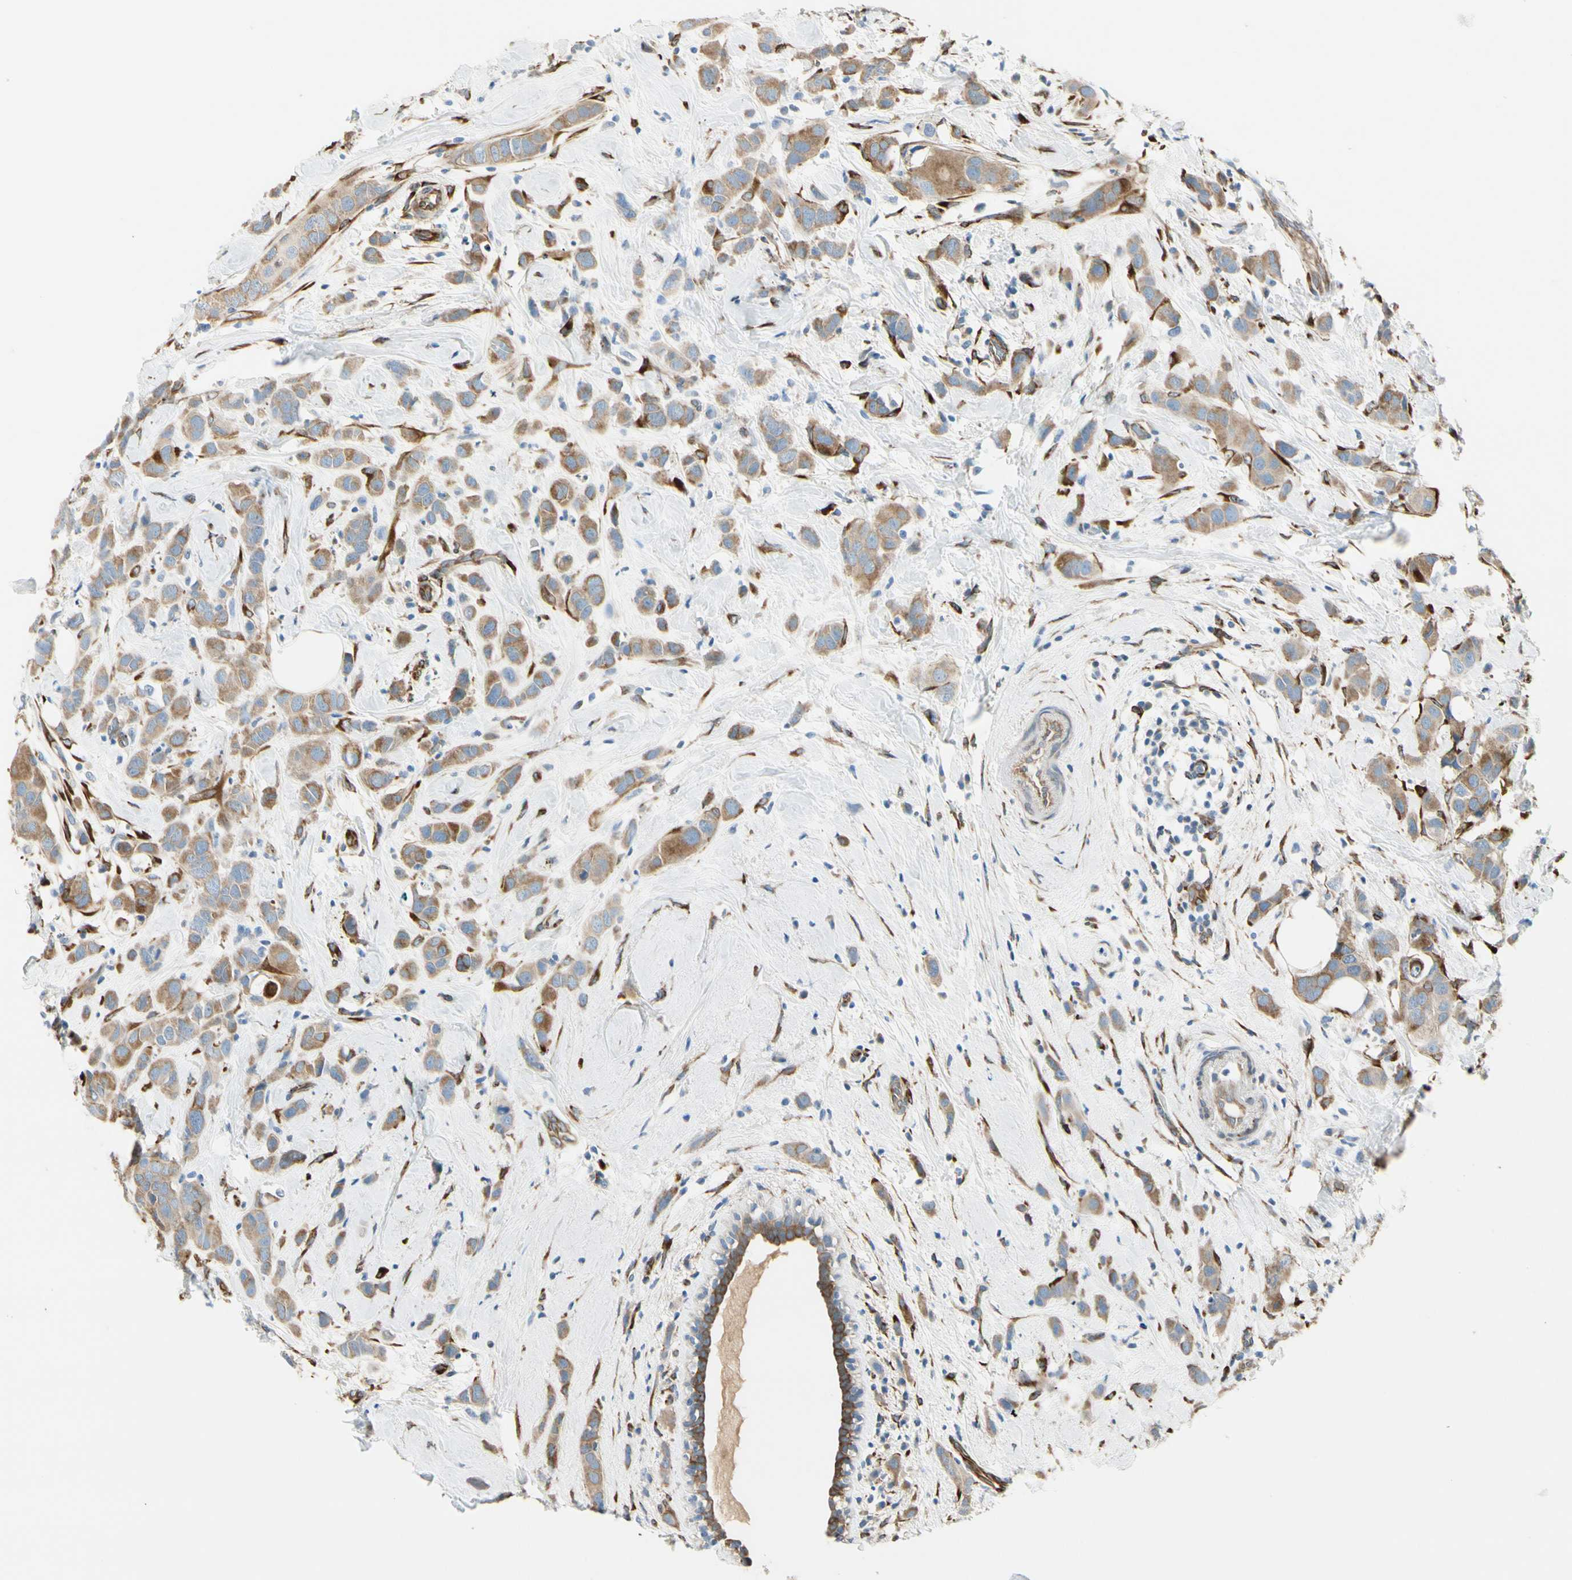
{"staining": {"intensity": "weak", "quantity": ">75%", "location": "cytoplasmic/membranous"}, "tissue": "breast cancer", "cell_type": "Tumor cells", "image_type": "cancer", "snomed": [{"axis": "morphology", "description": "Normal tissue, NOS"}, {"axis": "morphology", "description": "Duct carcinoma"}, {"axis": "topography", "description": "Breast"}], "caption": "Immunohistochemical staining of breast cancer demonstrates low levels of weak cytoplasmic/membranous protein staining in approximately >75% of tumor cells.", "gene": "FKBP7", "patient": {"sex": "female", "age": 50}}